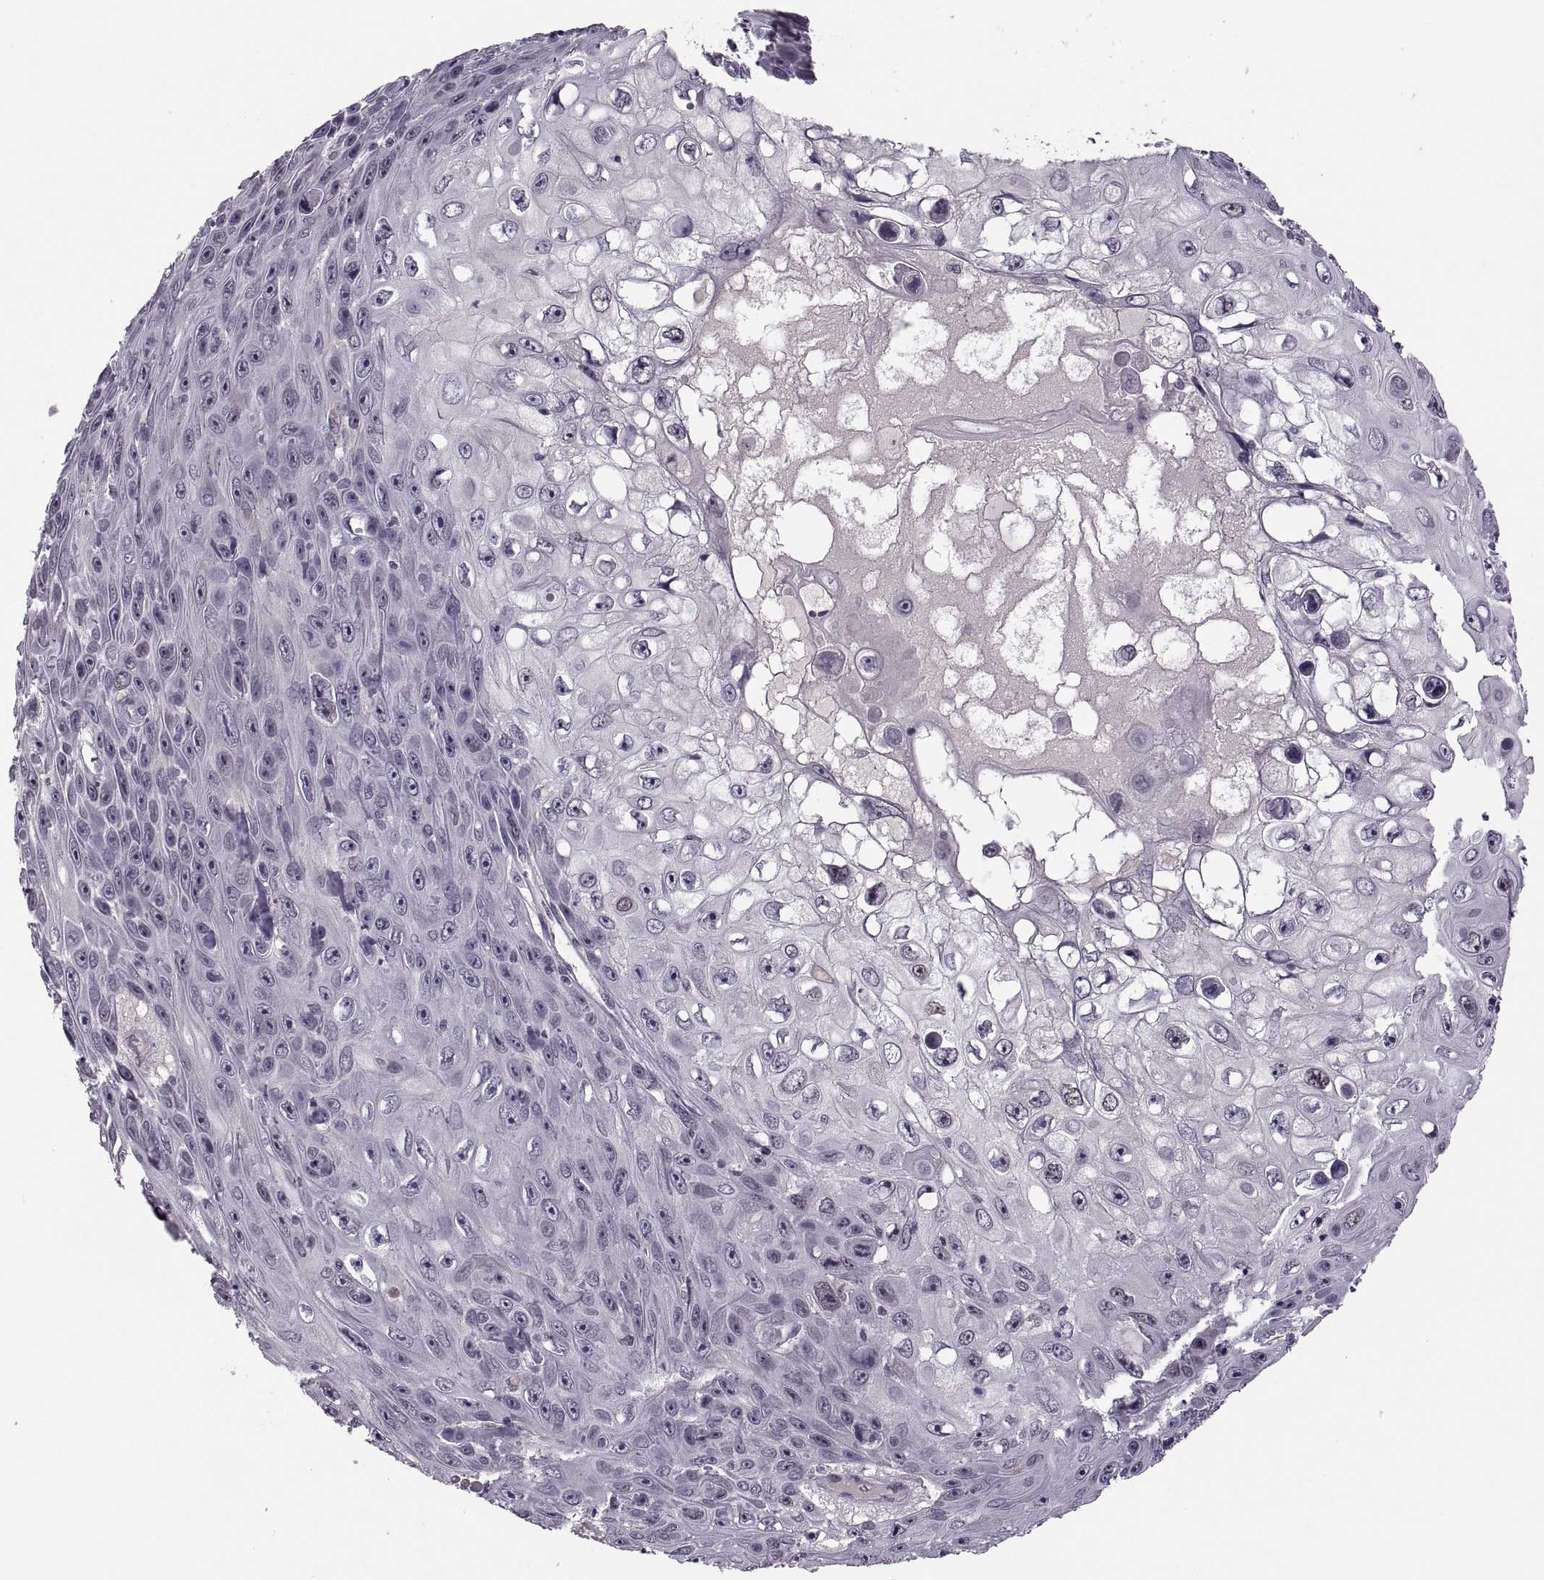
{"staining": {"intensity": "negative", "quantity": "none", "location": "none"}, "tissue": "skin cancer", "cell_type": "Tumor cells", "image_type": "cancer", "snomed": [{"axis": "morphology", "description": "Squamous cell carcinoma, NOS"}, {"axis": "topography", "description": "Skin"}], "caption": "DAB (3,3'-diaminobenzidine) immunohistochemical staining of squamous cell carcinoma (skin) displays no significant staining in tumor cells.", "gene": "CACNA1F", "patient": {"sex": "male", "age": 82}}